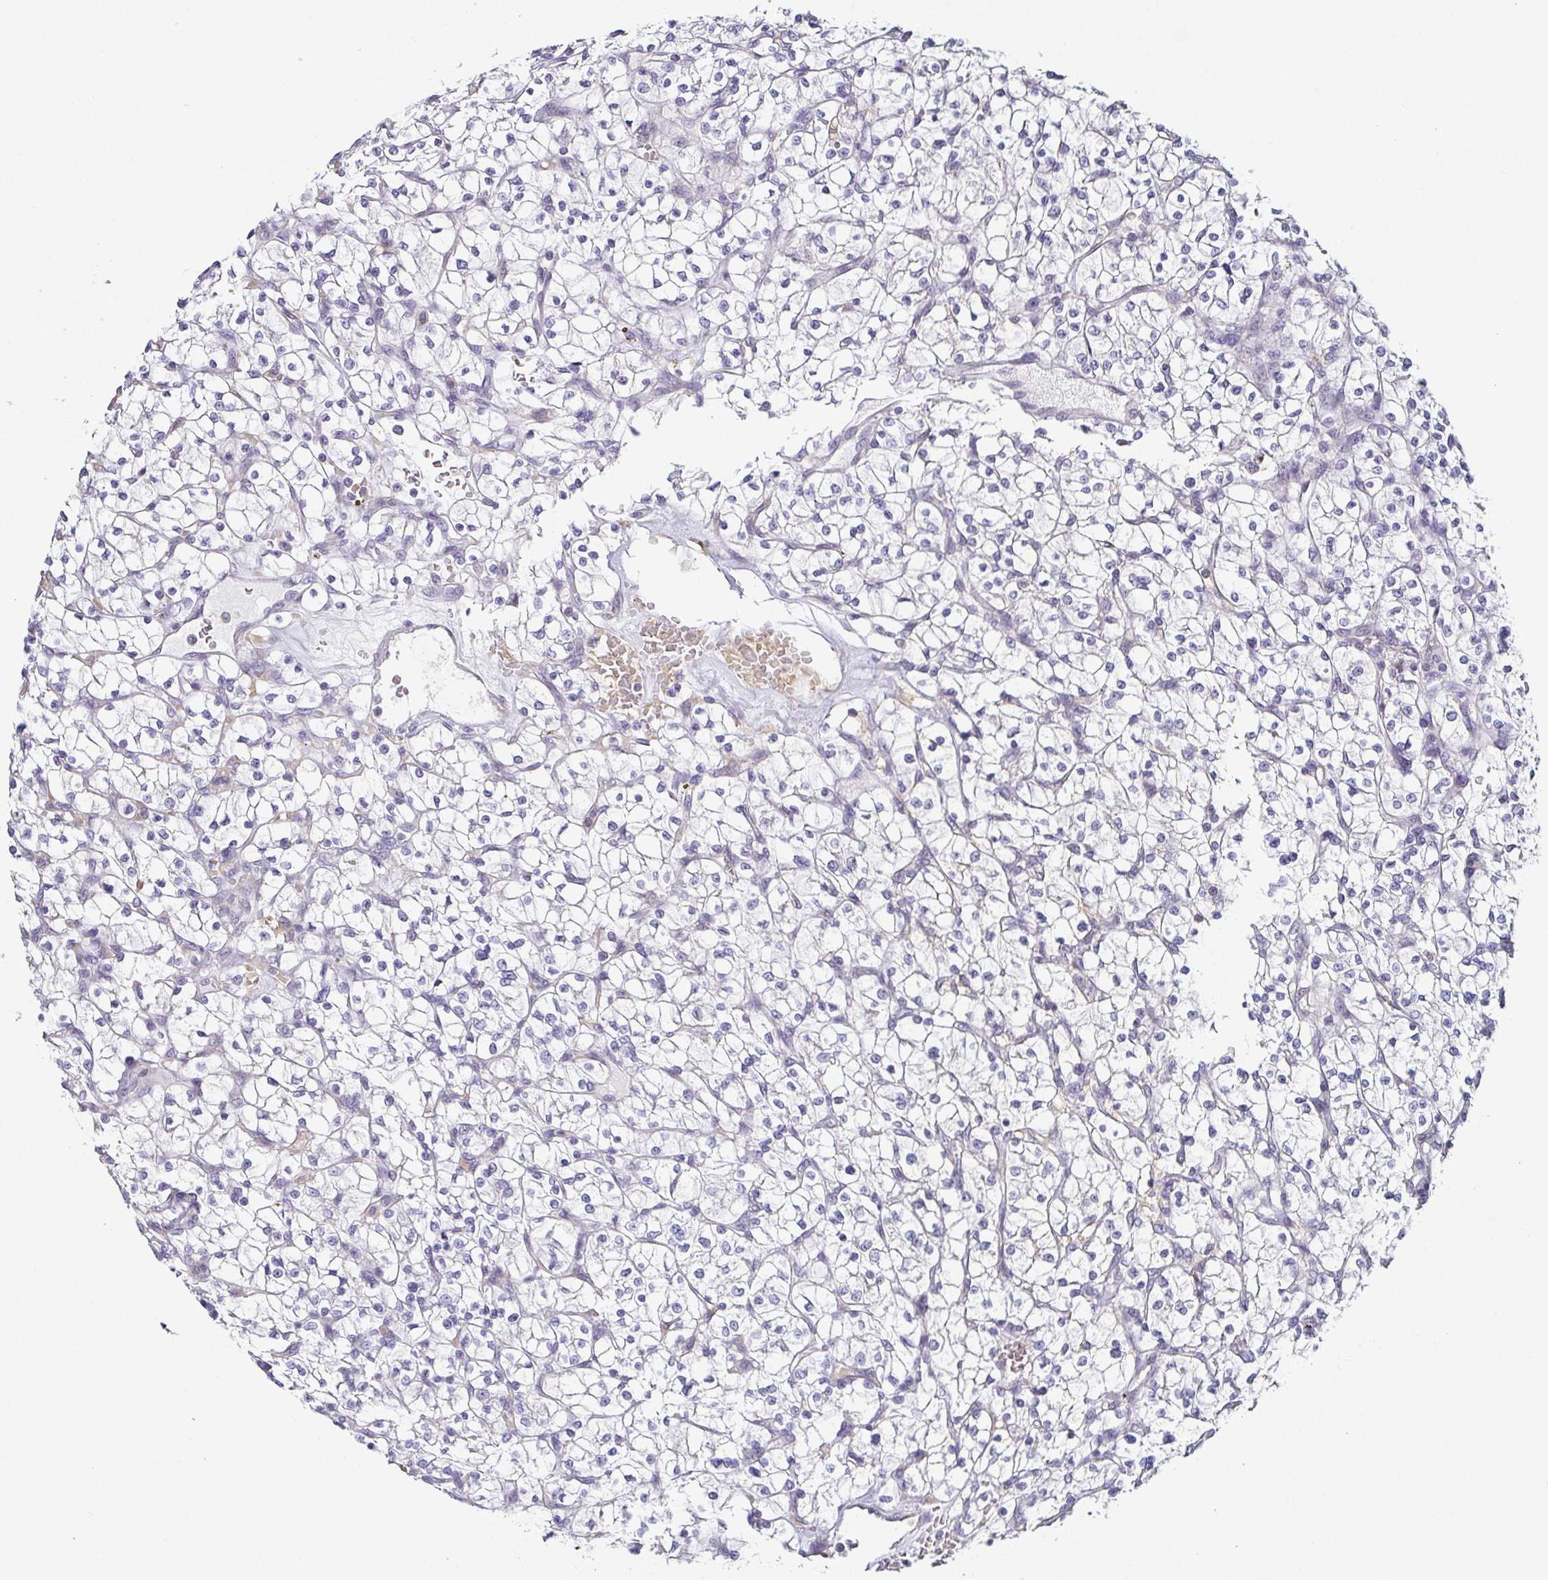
{"staining": {"intensity": "negative", "quantity": "none", "location": "none"}, "tissue": "renal cancer", "cell_type": "Tumor cells", "image_type": "cancer", "snomed": [{"axis": "morphology", "description": "Adenocarcinoma, NOS"}, {"axis": "topography", "description": "Kidney"}], "caption": "This is an immunohistochemistry (IHC) micrograph of human renal cancer (adenocarcinoma). There is no staining in tumor cells.", "gene": "FAM162B", "patient": {"sex": "female", "age": 64}}